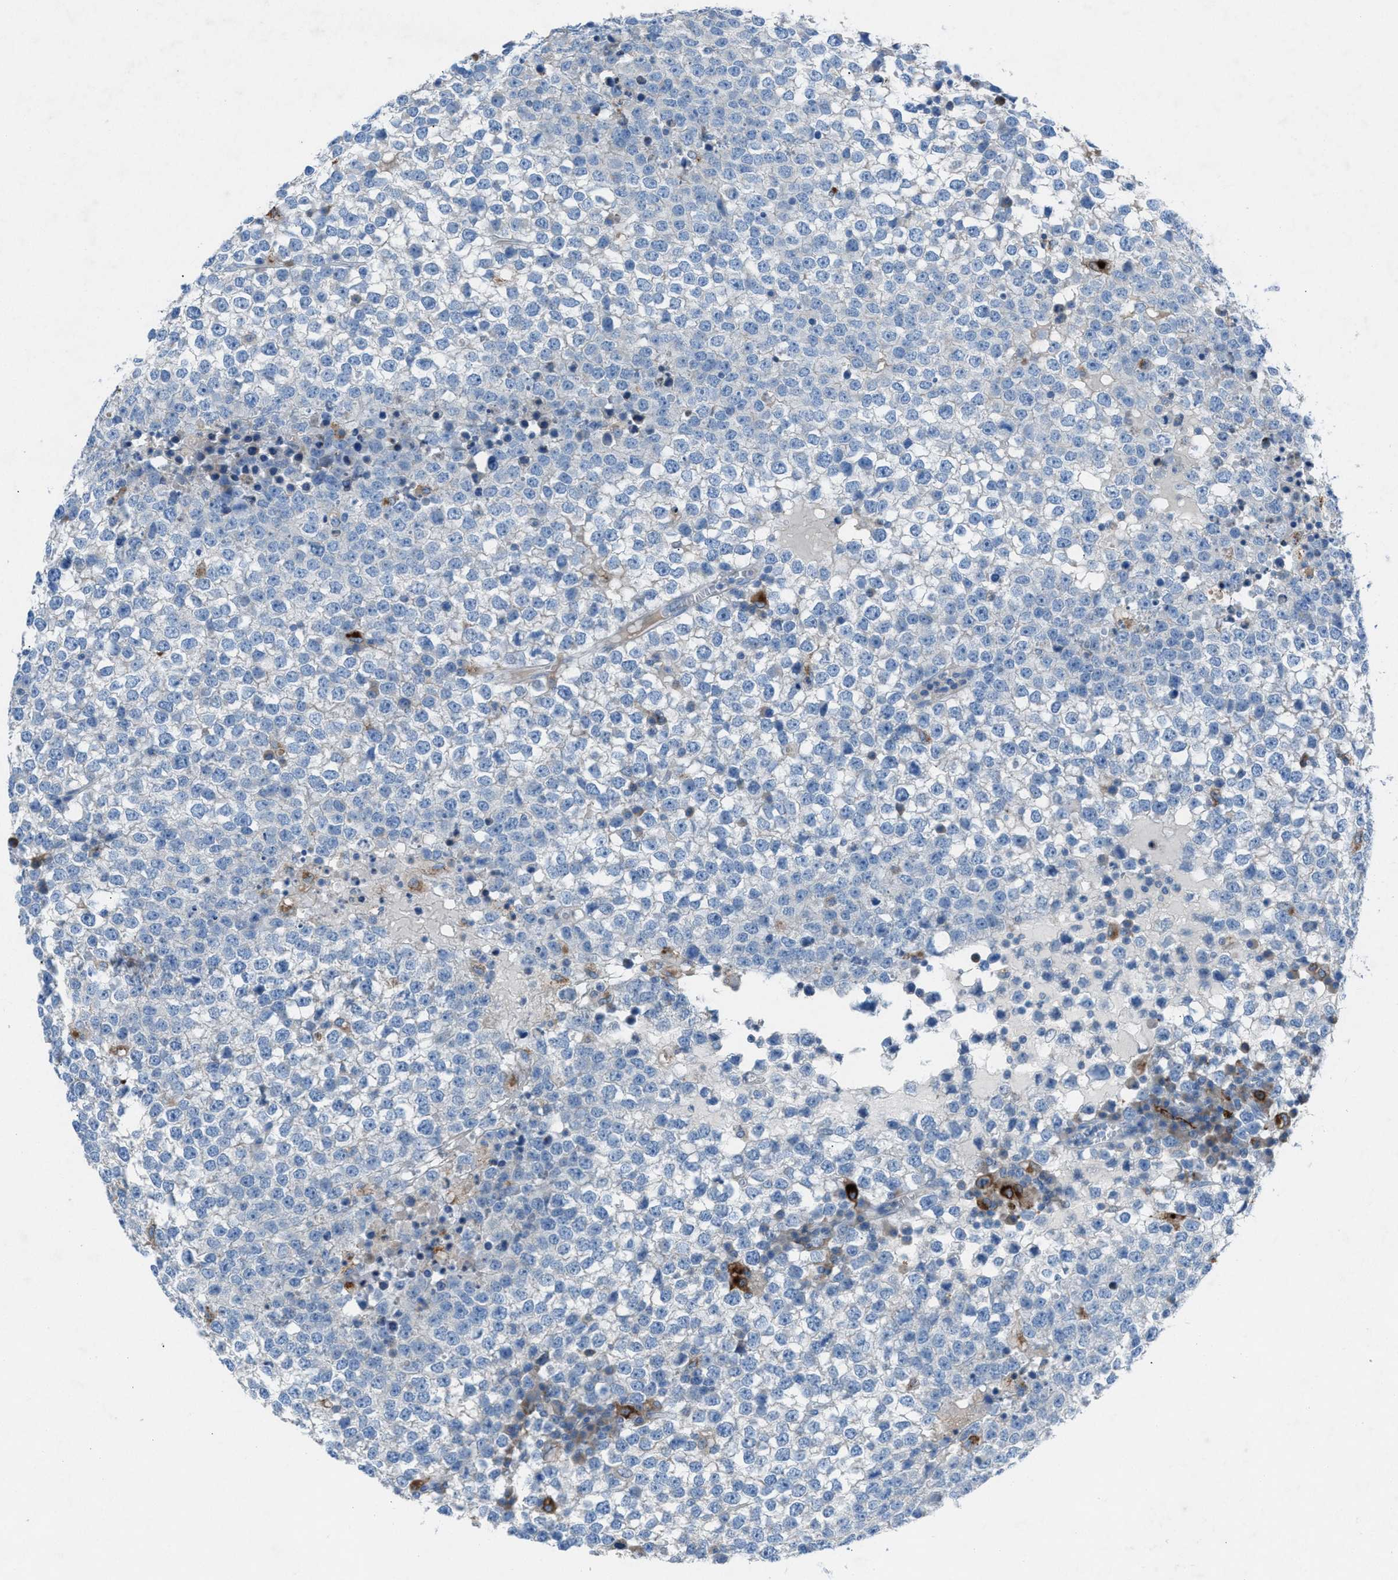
{"staining": {"intensity": "negative", "quantity": "none", "location": "none"}, "tissue": "testis cancer", "cell_type": "Tumor cells", "image_type": "cancer", "snomed": [{"axis": "morphology", "description": "Seminoma, NOS"}, {"axis": "topography", "description": "Testis"}], "caption": "IHC micrograph of human testis seminoma stained for a protein (brown), which displays no expression in tumor cells.", "gene": "CD1B", "patient": {"sex": "male", "age": 65}}